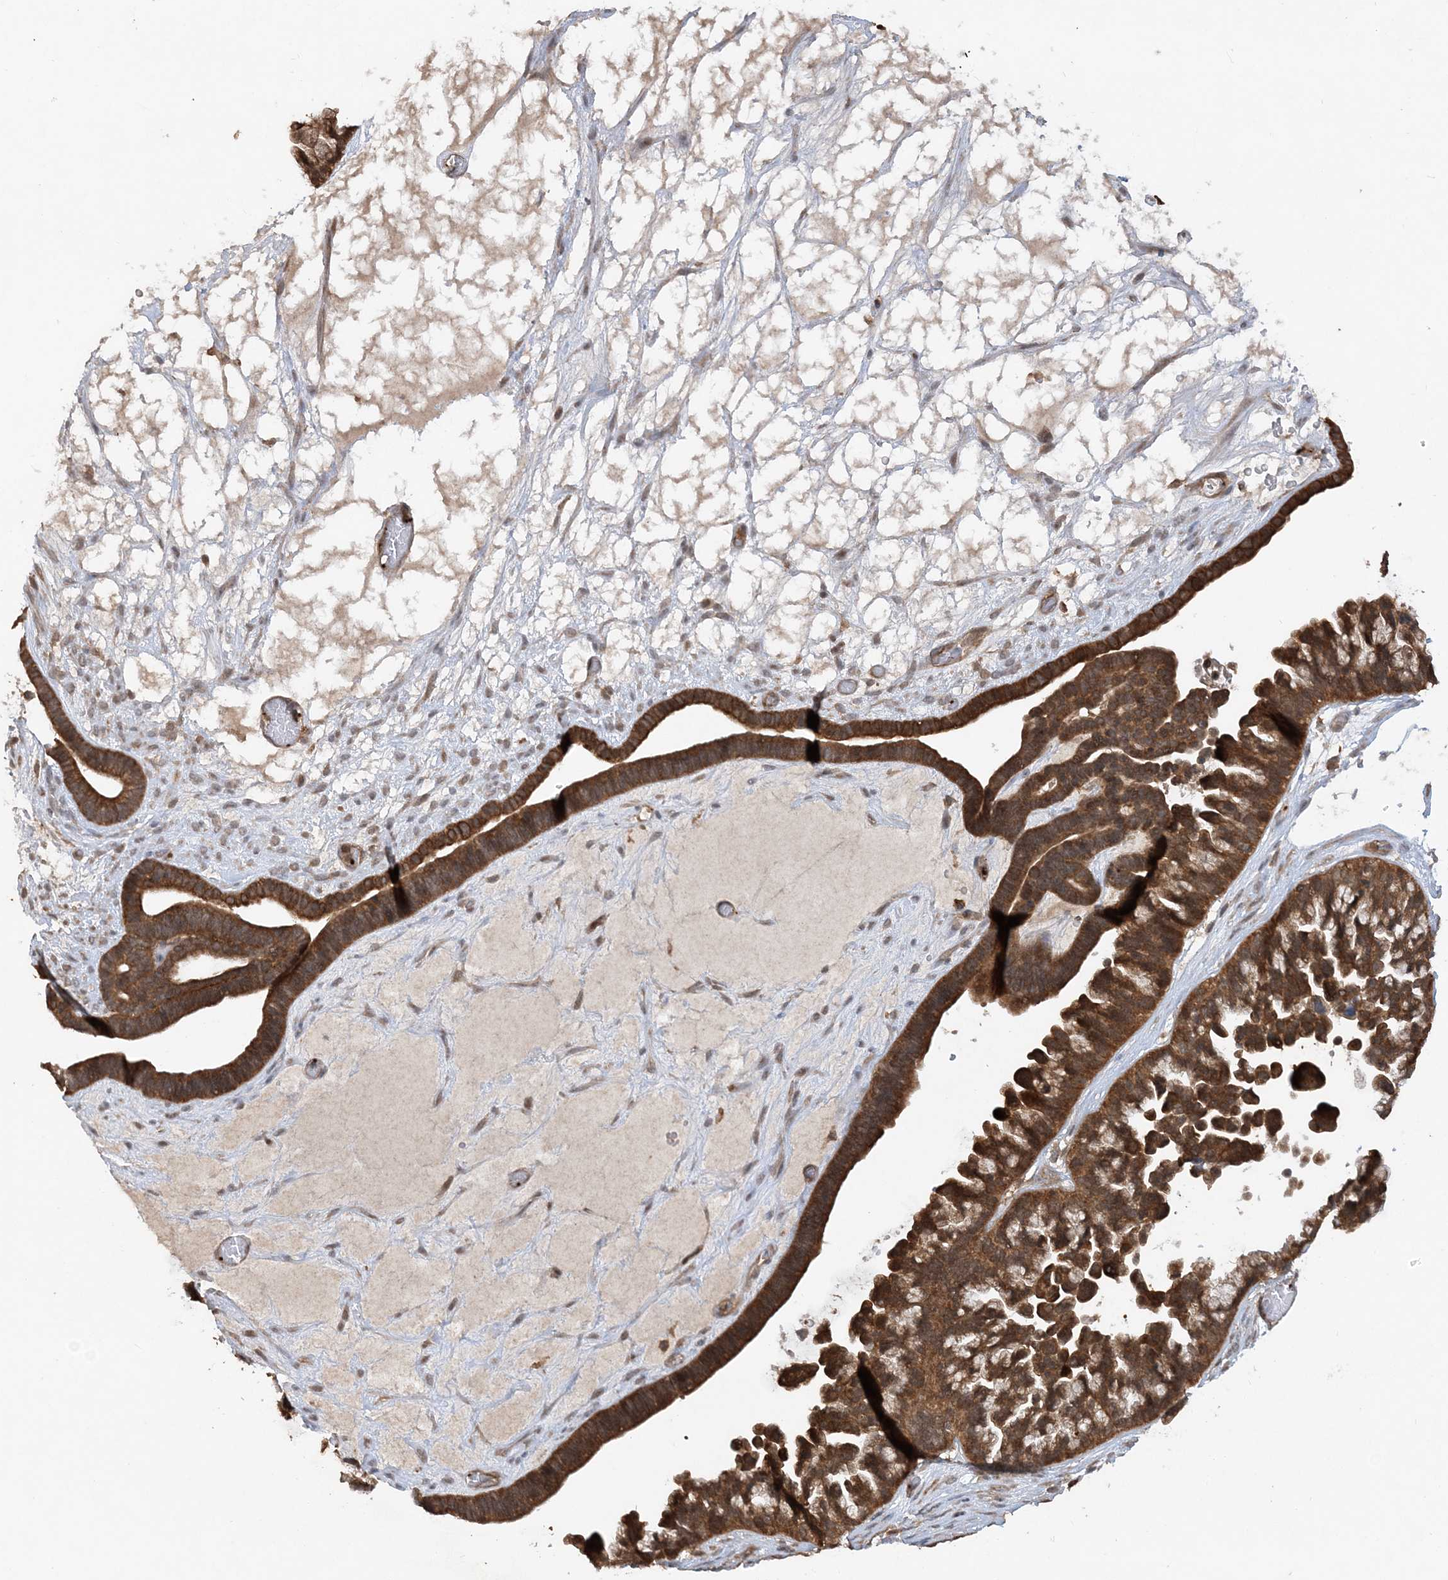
{"staining": {"intensity": "strong", "quantity": ">75%", "location": "cytoplasmic/membranous"}, "tissue": "ovarian cancer", "cell_type": "Tumor cells", "image_type": "cancer", "snomed": [{"axis": "morphology", "description": "Cystadenocarcinoma, serous, NOS"}, {"axis": "topography", "description": "Ovary"}], "caption": "There is high levels of strong cytoplasmic/membranous expression in tumor cells of ovarian cancer (serous cystadenocarcinoma), as demonstrated by immunohistochemical staining (brown color).", "gene": "ACYP1", "patient": {"sex": "female", "age": 56}}